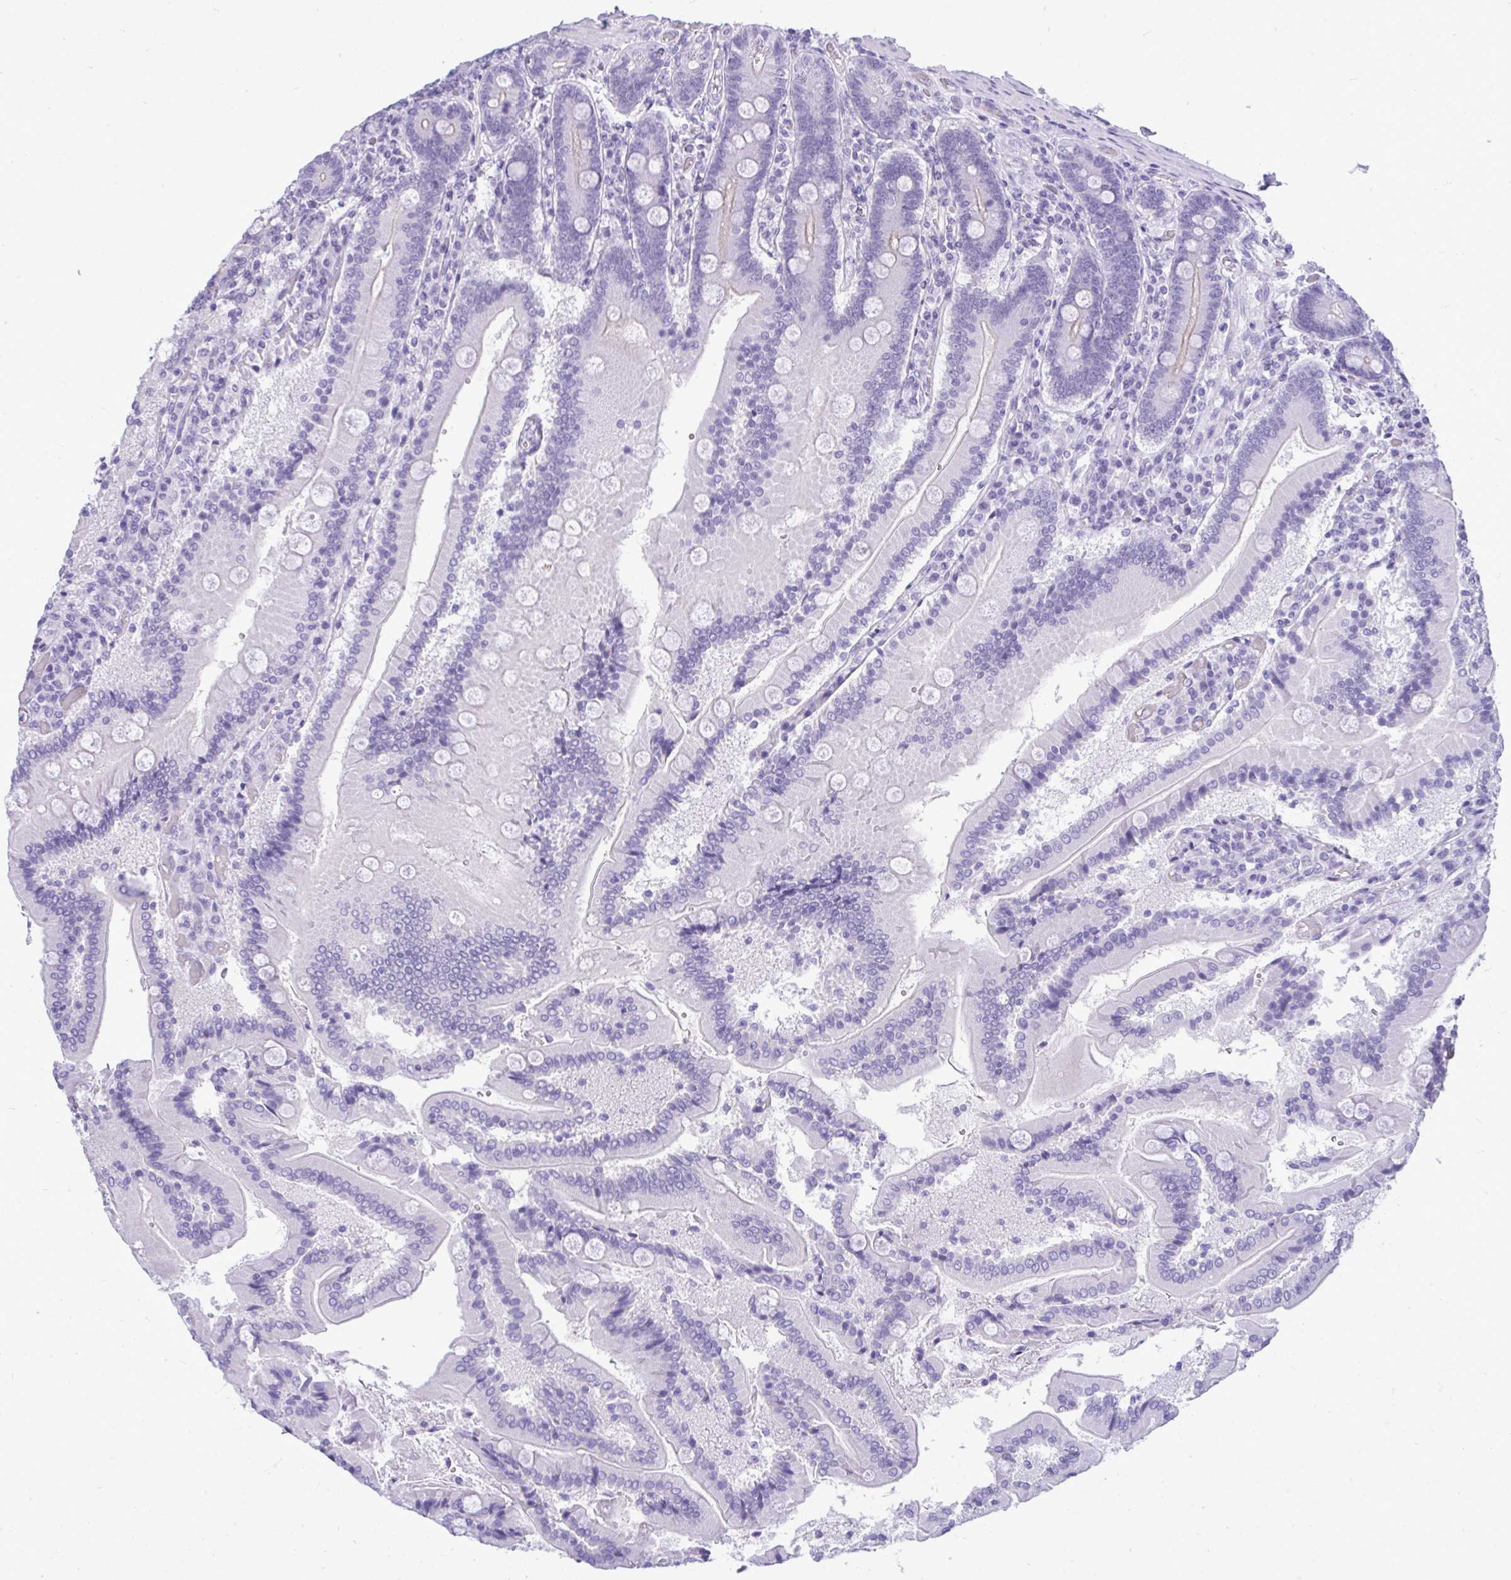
{"staining": {"intensity": "negative", "quantity": "none", "location": "none"}, "tissue": "duodenum", "cell_type": "Glandular cells", "image_type": "normal", "snomed": [{"axis": "morphology", "description": "Normal tissue, NOS"}, {"axis": "topography", "description": "Duodenum"}], "caption": "Immunohistochemistry (IHC) photomicrograph of unremarkable duodenum: human duodenum stained with DAB displays no significant protein positivity in glandular cells. Nuclei are stained in blue.", "gene": "PRM2", "patient": {"sex": "female", "age": 62}}